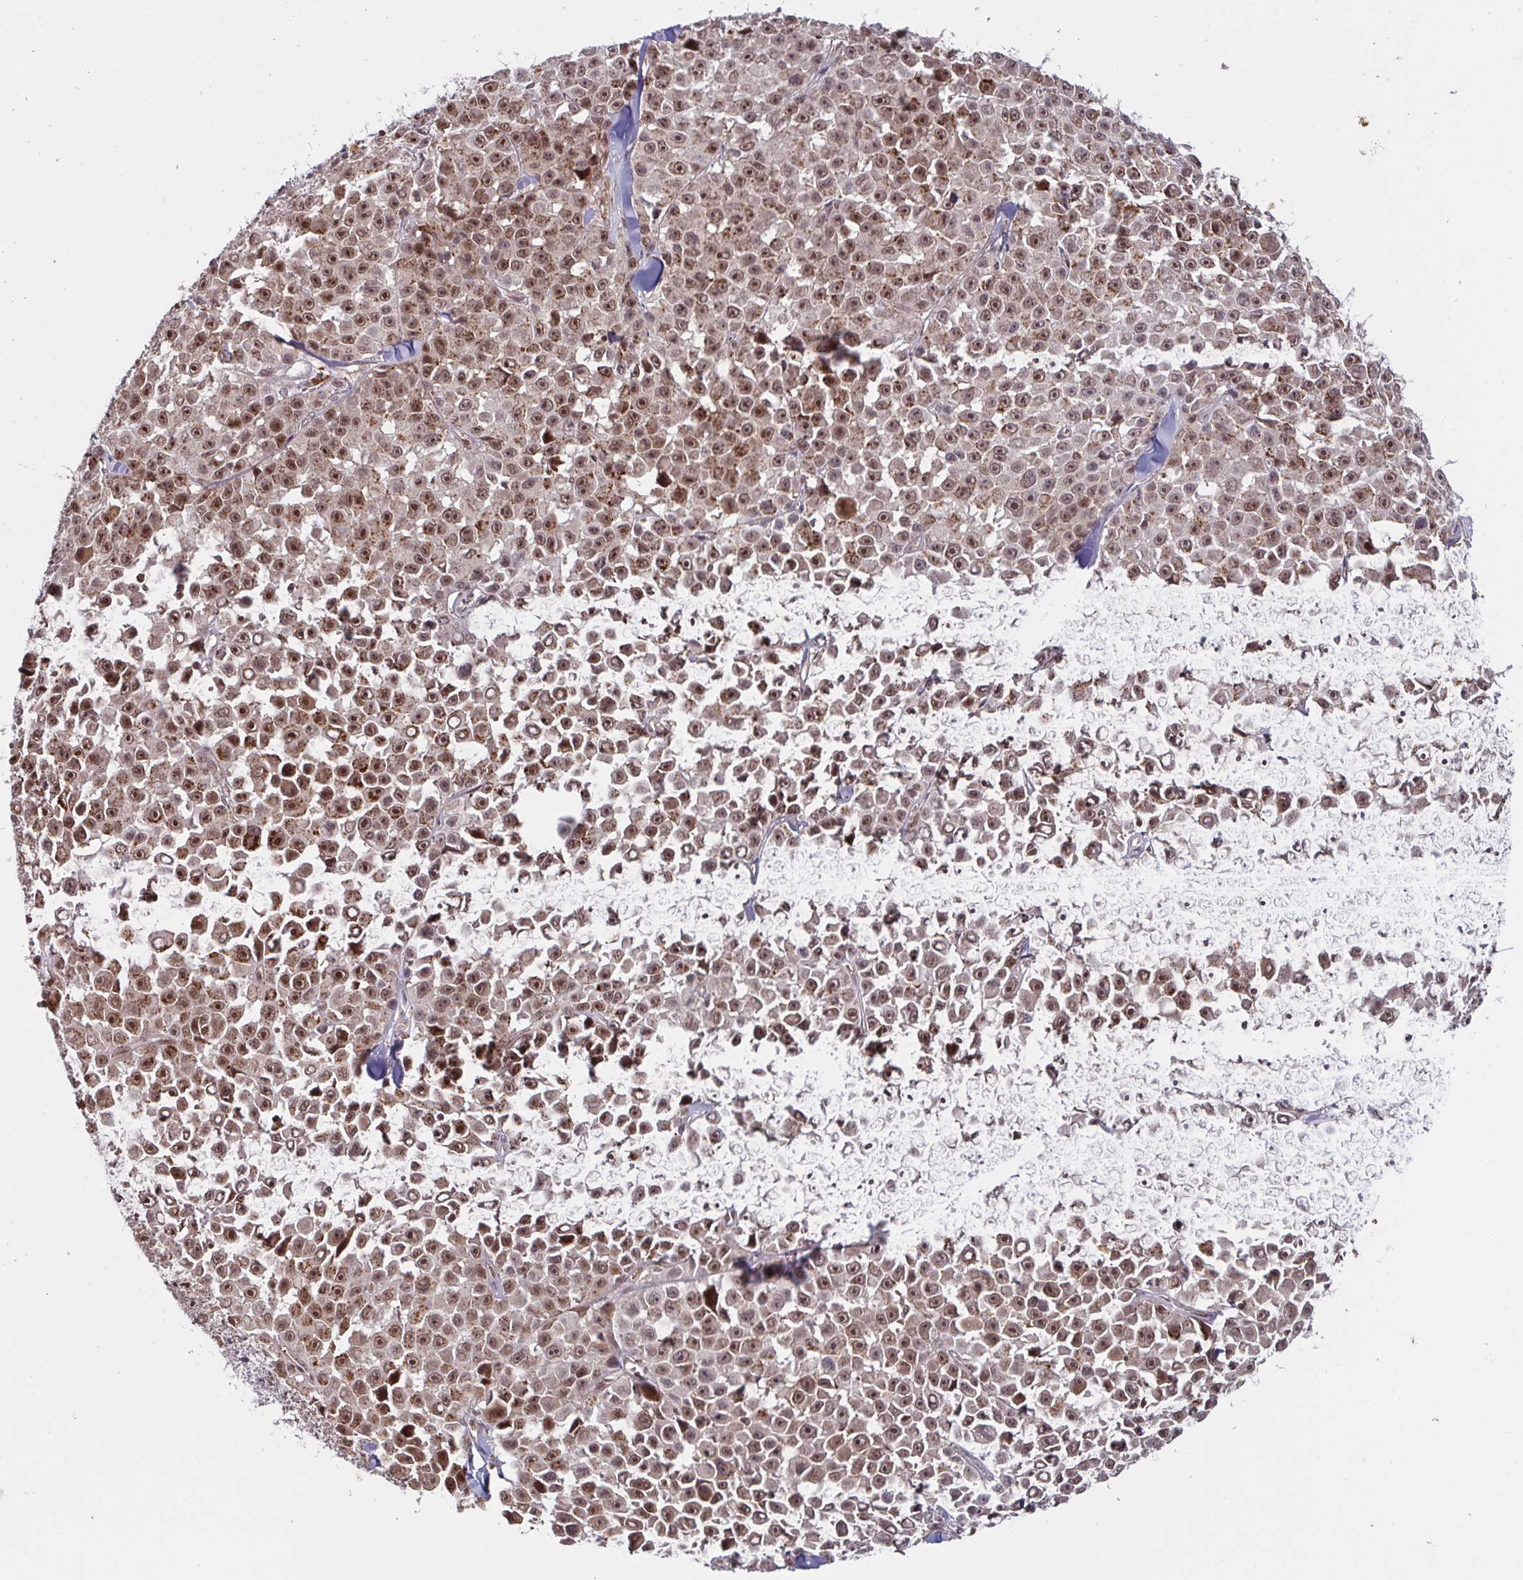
{"staining": {"intensity": "moderate", "quantity": ">75%", "location": "nuclear"}, "tissue": "melanoma", "cell_type": "Tumor cells", "image_type": "cancer", "snomed": [{"axis": "morphology", "description": "Malignant melanoma, NOS"}, {"axis": "topography", "description": "Skin"}], "caption": "Malignant melanoma was stained to show a protein in brown. There is medium levels of moderate nuclear staining in approximately >75% of tumor cells. Nuclei are stained in blue.", "gene": "NLRP13", "patient": {"sex": "female", "age": 66}}